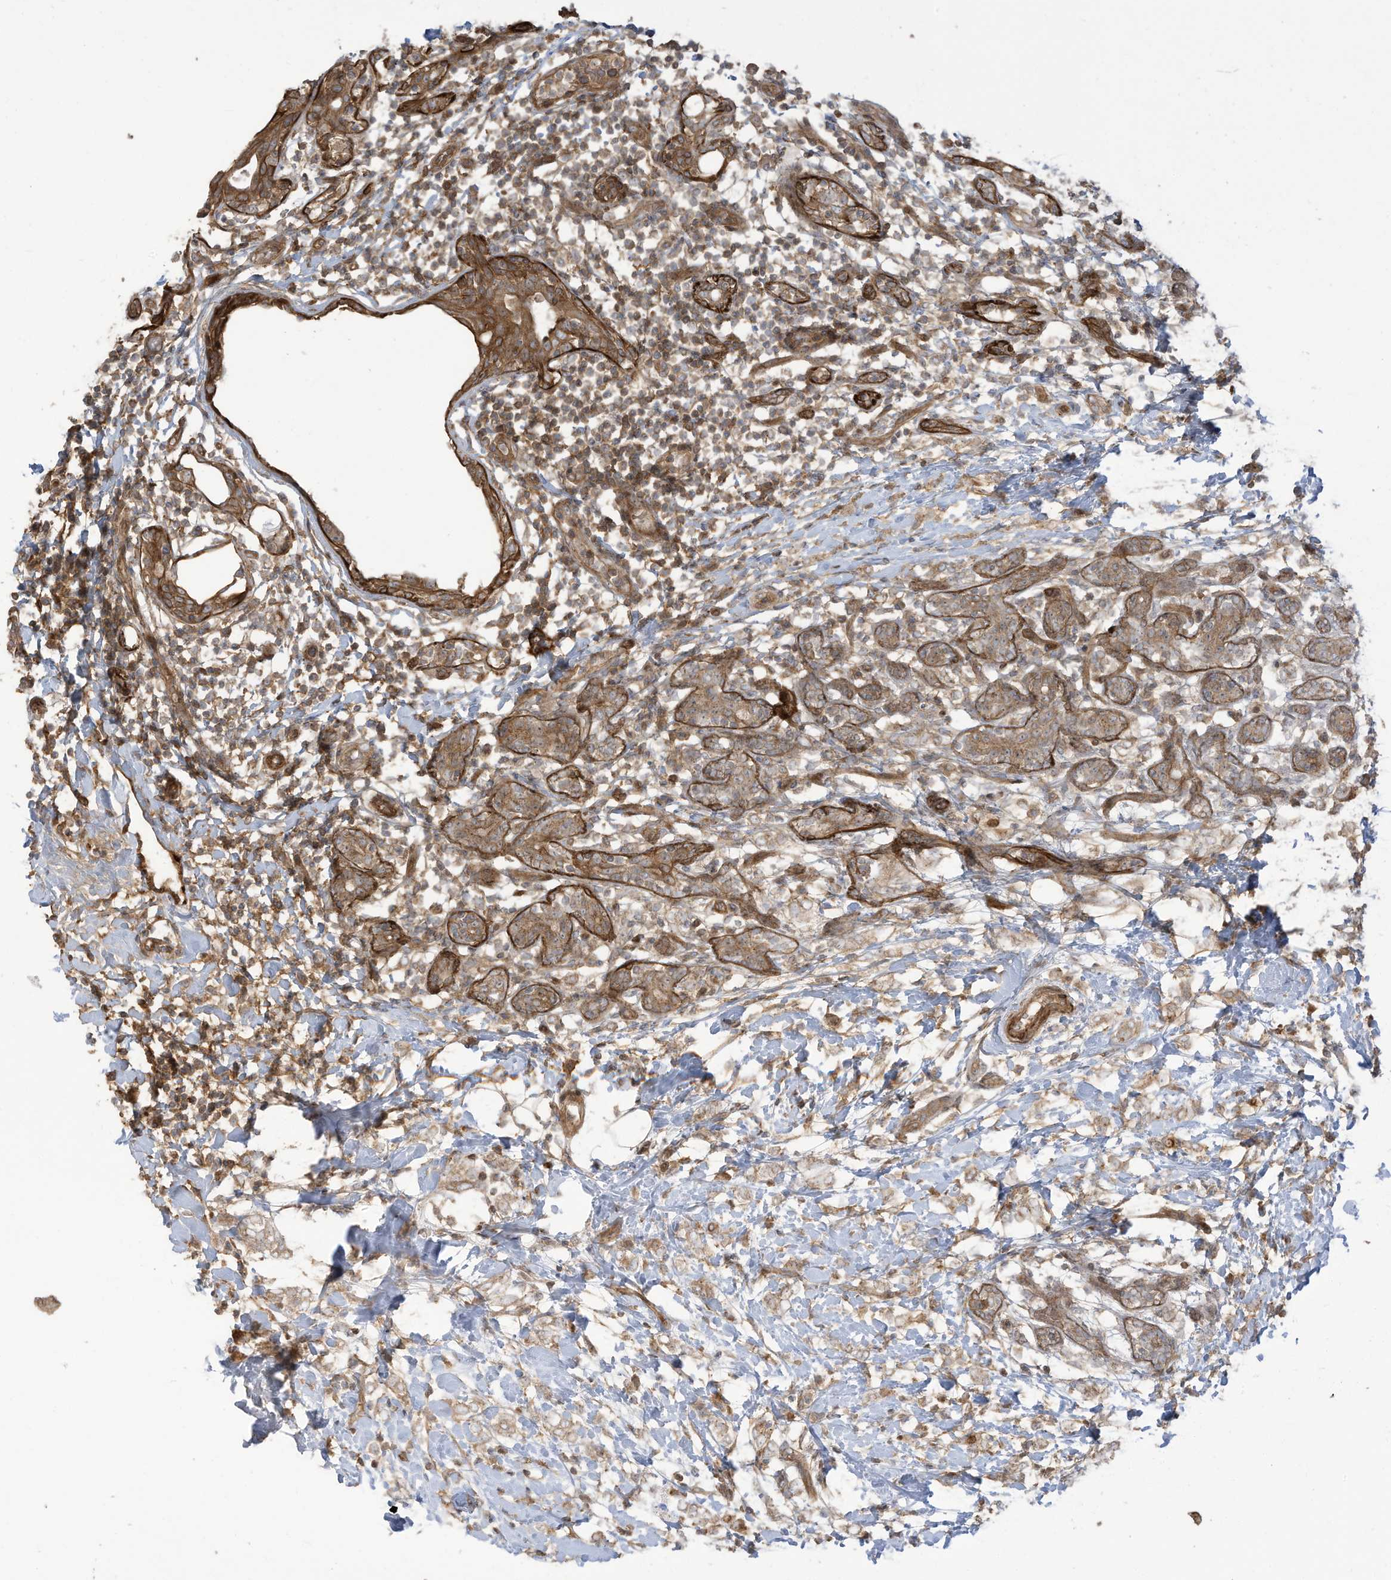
{"staining": {"intensity": "moderate", "quantity": ">75%", "location": "cytoplasmic/membranous"}, "tissue": "breast cancer", "cell_type": "Tumor cells", "image_type": "cancer", "snomed": [{"axis": "morphology", "description": "Normal tissue, NOS"}, {"axis": "morphology", "description": "Lobular carcinoma"}, {"axis": "topography", "description": "Breast"}], "caption": "A brown stain shows moderate cytoplasmic/membranous expression of a protein in breast cancer (lobular carcinoma) tumor cells. Ihc stains the protein of interest in brown and the nuclei are stained blue.", "gene": "ENTR1", "patient": {"sex": "female", "age": 47}}